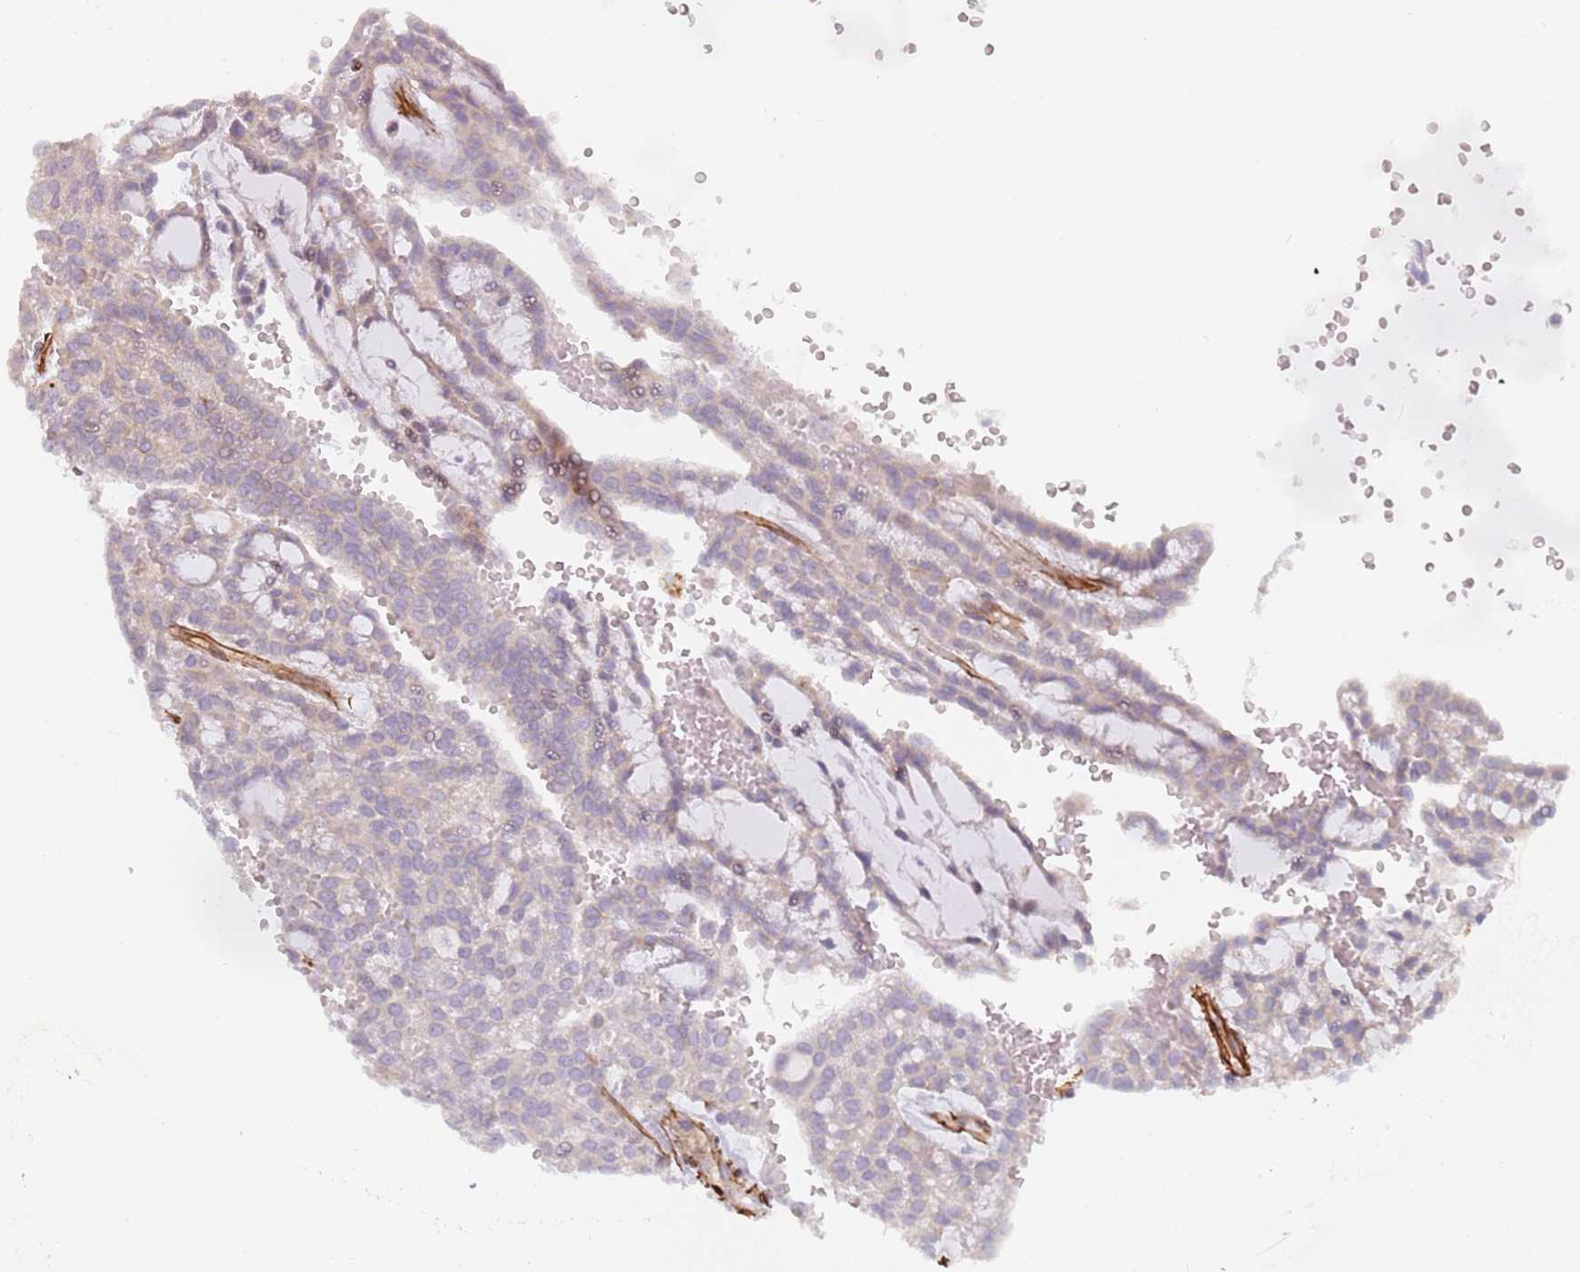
{"staining": {"intensity": "weak", "quantity": "25%-75%", "location": "cytoplasmic/membranous"}, "tissue": "renal cancer", "cell_type": "Tumor cells", "image_type": "cancer", "snomed": [{"axis": "morphology", "description": "Adenocarcinoma, NOS"}, {"axis": "topography", "description": "Kidney"}], "caption": "Immunohistochemistry of renal cancer (adenocarcinoma) exhibits low levels of weak cytoplasmic/membranous expression in approximately 25%-75% of tumor cells.", "gene": "GAS2L3", "patient": {"sex": "male", "age": 63}}